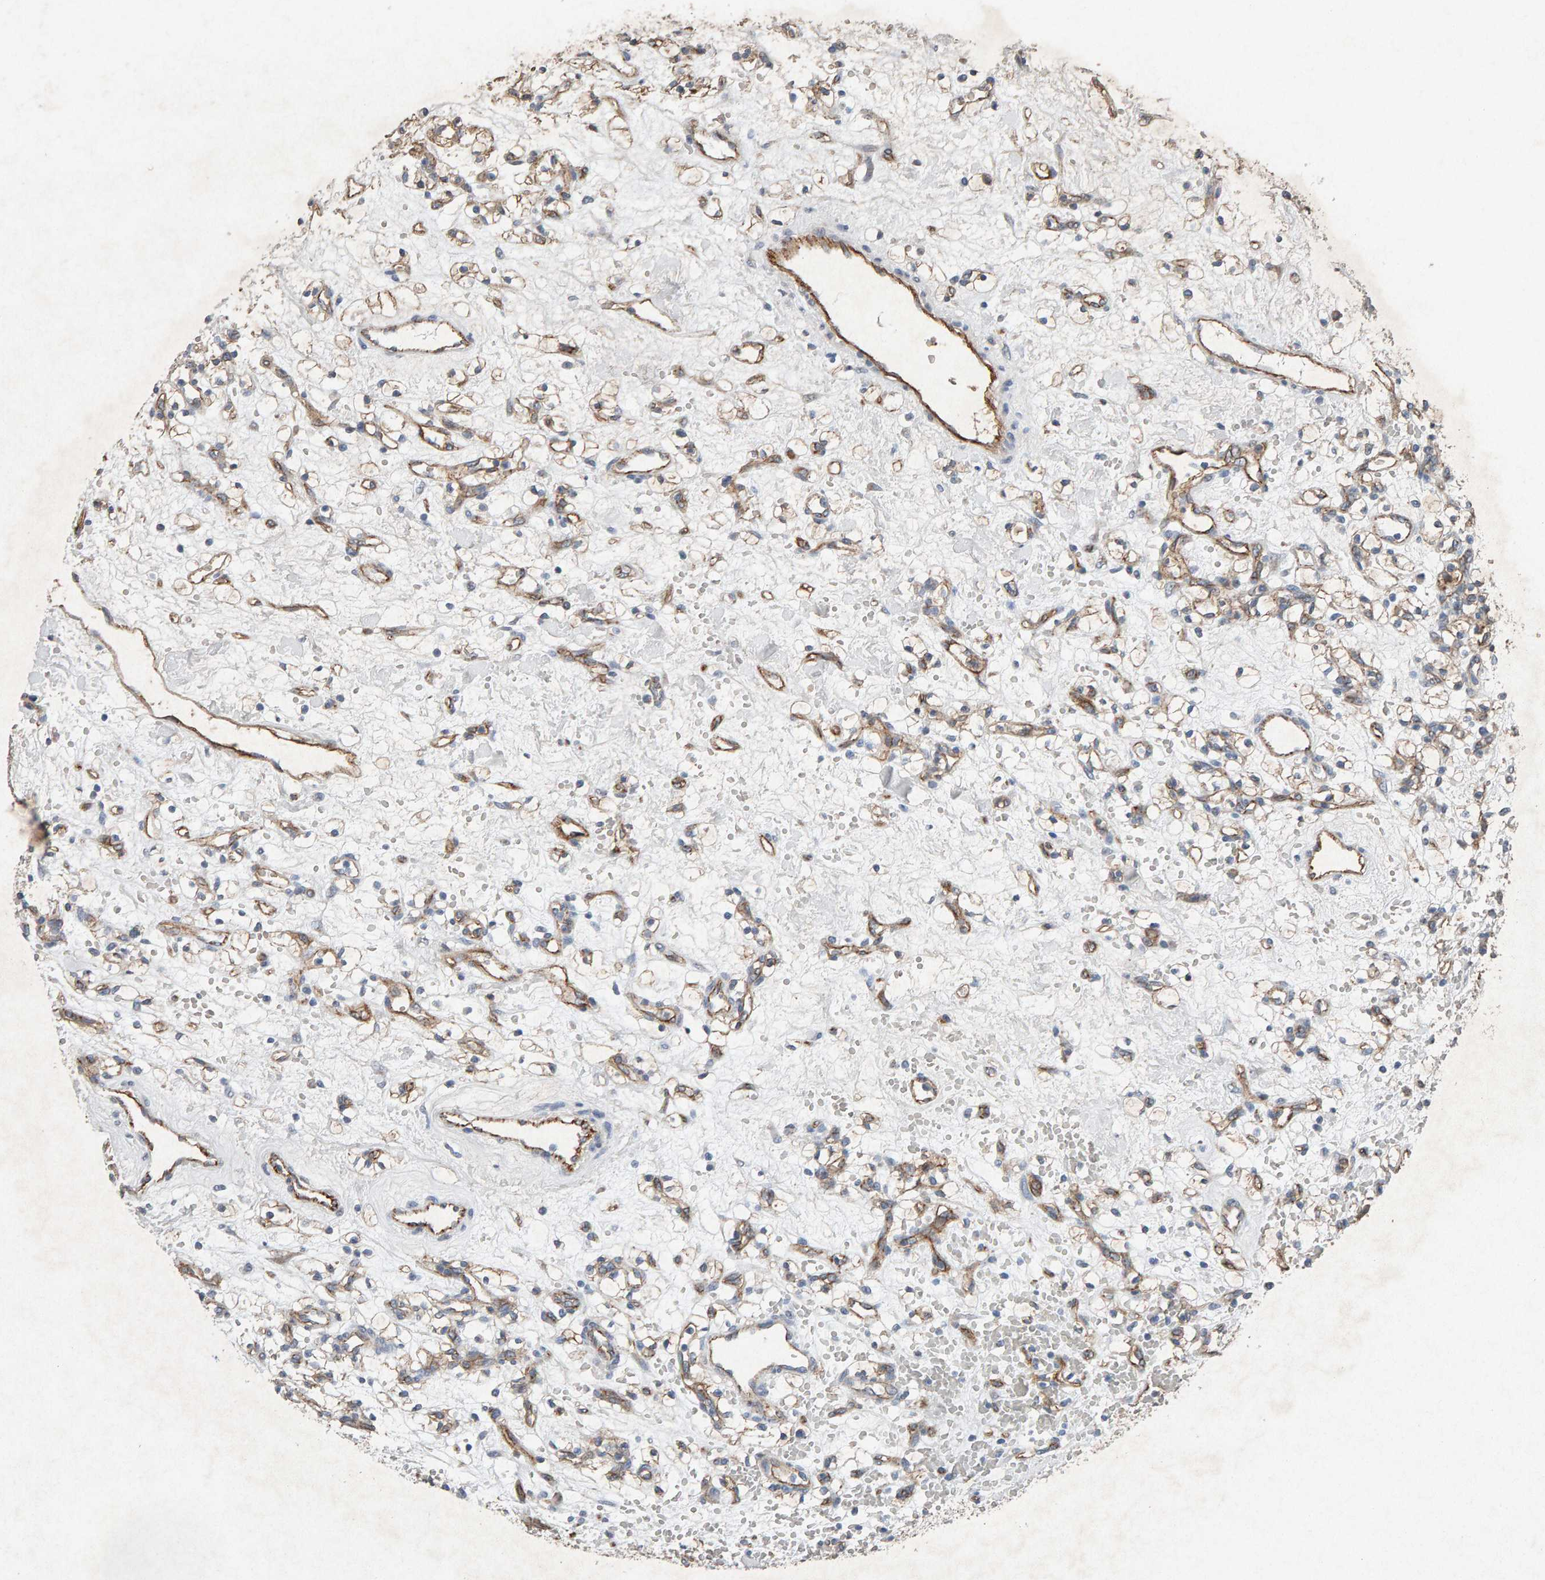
{"staining": {"intensity": "moderate", "quantity": ">75%", "location": "cytoplasmic/membranous"}, "tissue": "renal cancer", "cell_type": "Tumor cells", "image_type": "cancer", "snomed": [{"axis": "morphology", "description": "Adenocarcinoma, NOS"}, {"axis": "topography", "description": "Kidney"}], "caption": "Renal adenocarcinoma stained with immunohistochemistry (IHC) shows moderate cytoplasmic/membranous staining in about >75% of tumor cells.", "gene": "PTPRM", "patient": {"sex": "female", "age": 60}}